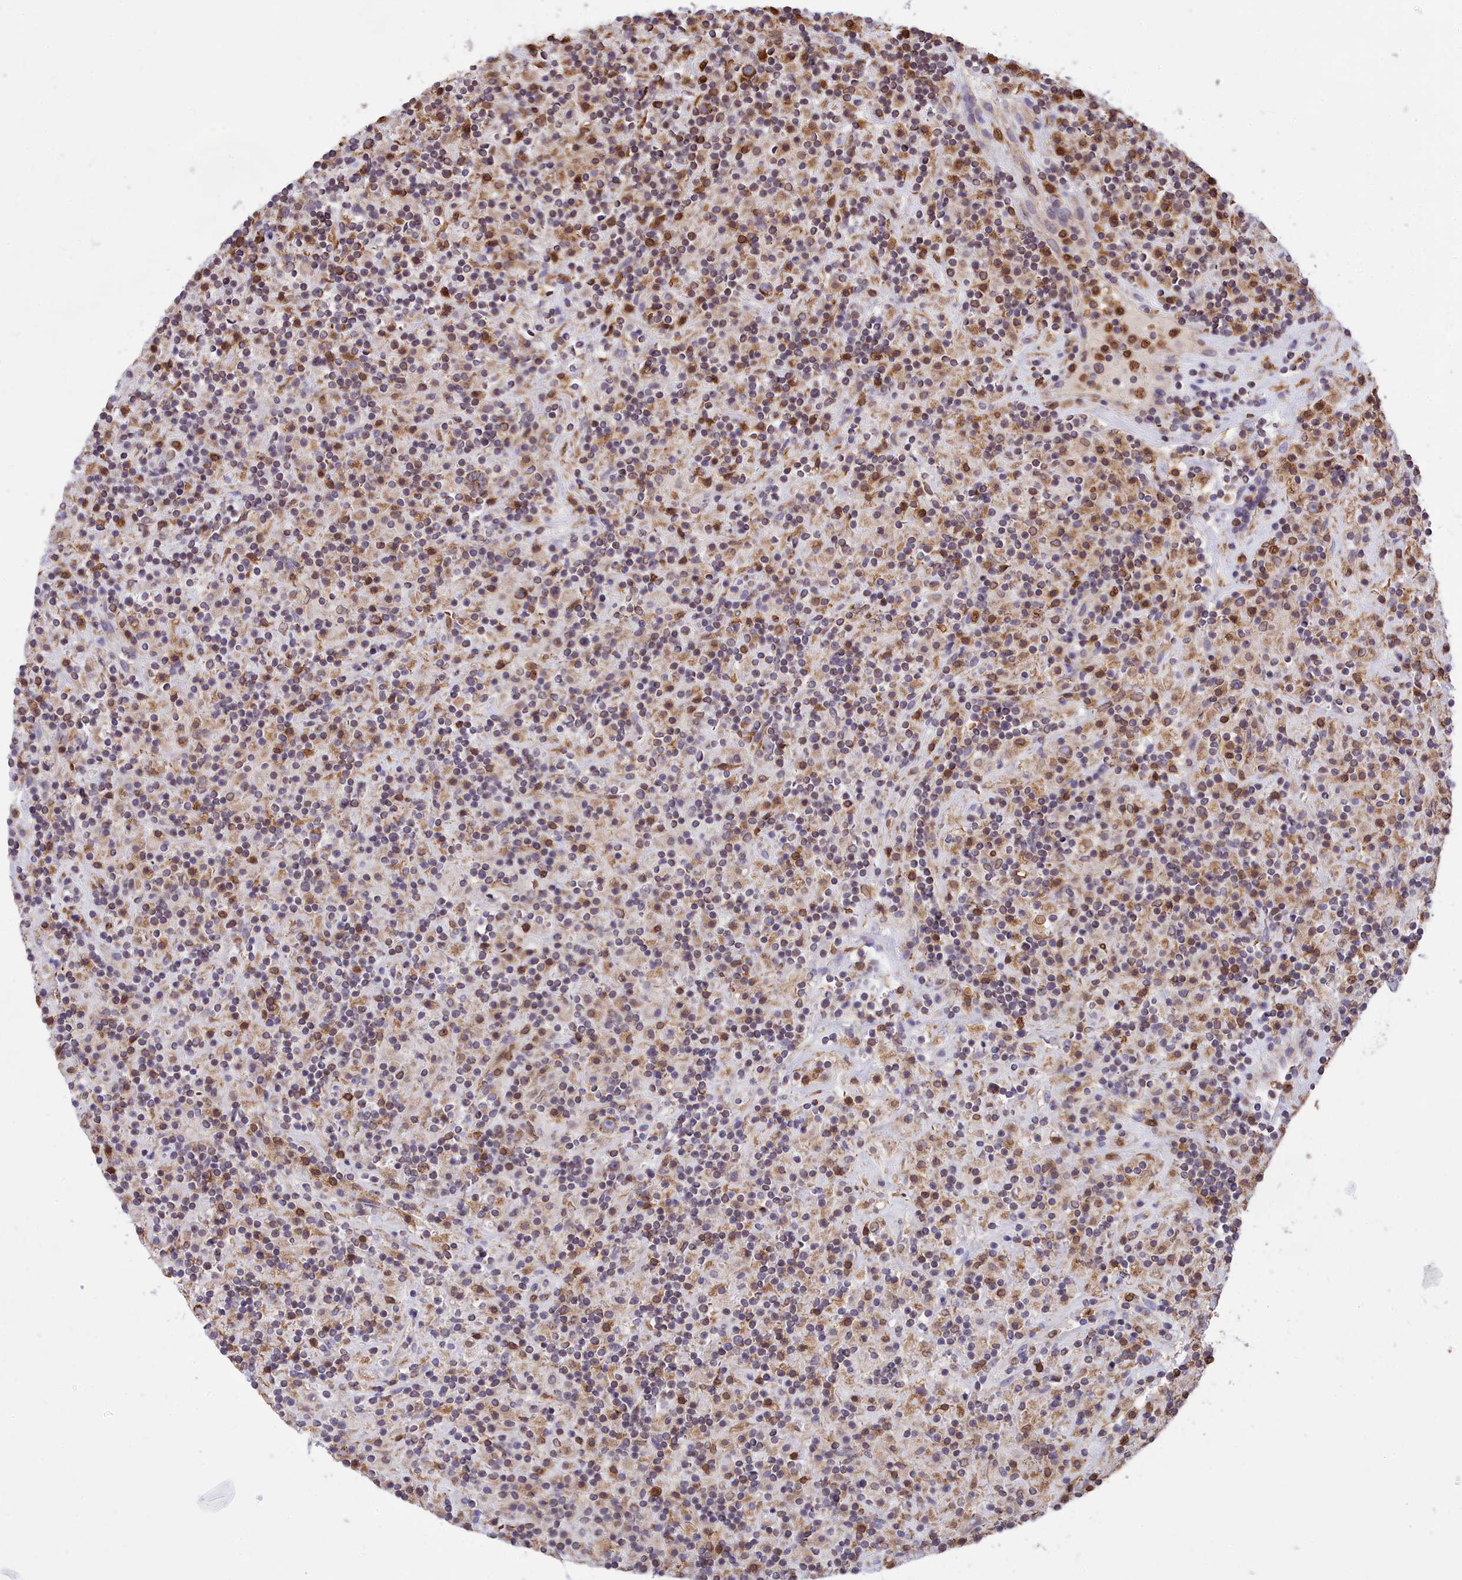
{"staining": {"intensity": "moderate", "quantity": ">75%", "location": "cytoplasmic/membranous"}, "tissue": "lymphoma", "cell_type": "Tumor cells", "image_type": "cancer", "snomed": [{"axis": "morphology", "description": "Hodgkin's disease, NOS"}, {"axis": "topography", "description": "Lymph node"}], "caption": "This is a micrograph of immunohistochemistry (IHC) staining of Hodgkin's disease, which shows moderate staining in the cytoplasmic/membranous of tumor cells.", "gene": "PKHD1L1", "patient": {"sex": "male", "age": 70}}